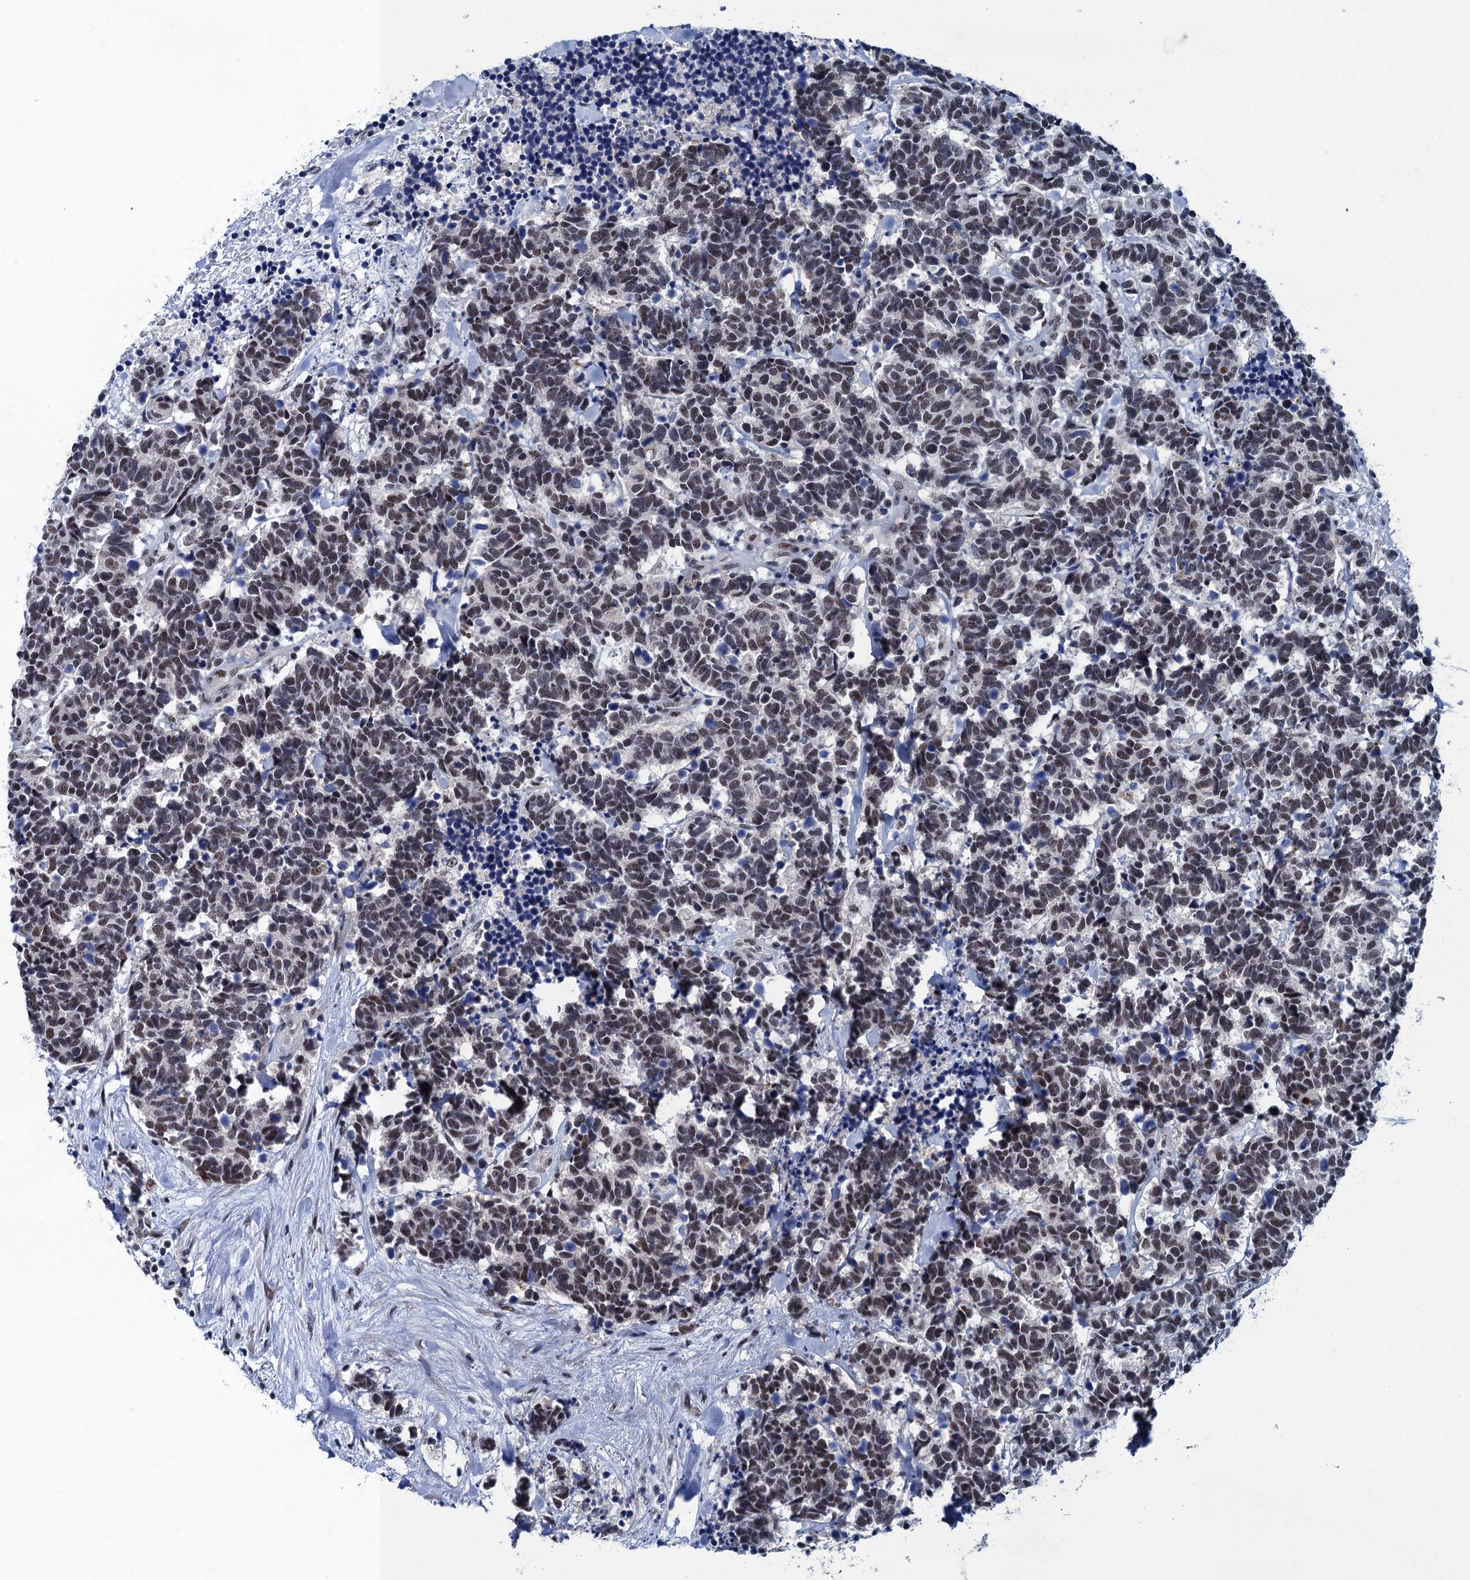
{"staining": {"intensity": "weak", "quantity": ">75%", "location": "nuclear"}, "tissue": "carcinoid", "cell_type": "Tumor cells", "image_type": "cancer", "snomed": [{"axis": "morphology", "description": "Carcinoma, NOS"}, {"axis": "morphology", "description": "Carcinoid, malignant, NOS"}, {"axis": "topography", "description": "Prostate"}], "caption": "Brown immunohistochemical staining in carcinoid exhibits weak nuclear staining in about >75% of tumor cells.", "gene": "FNBP4", "patient": {"sex": "male", "age": 57}}